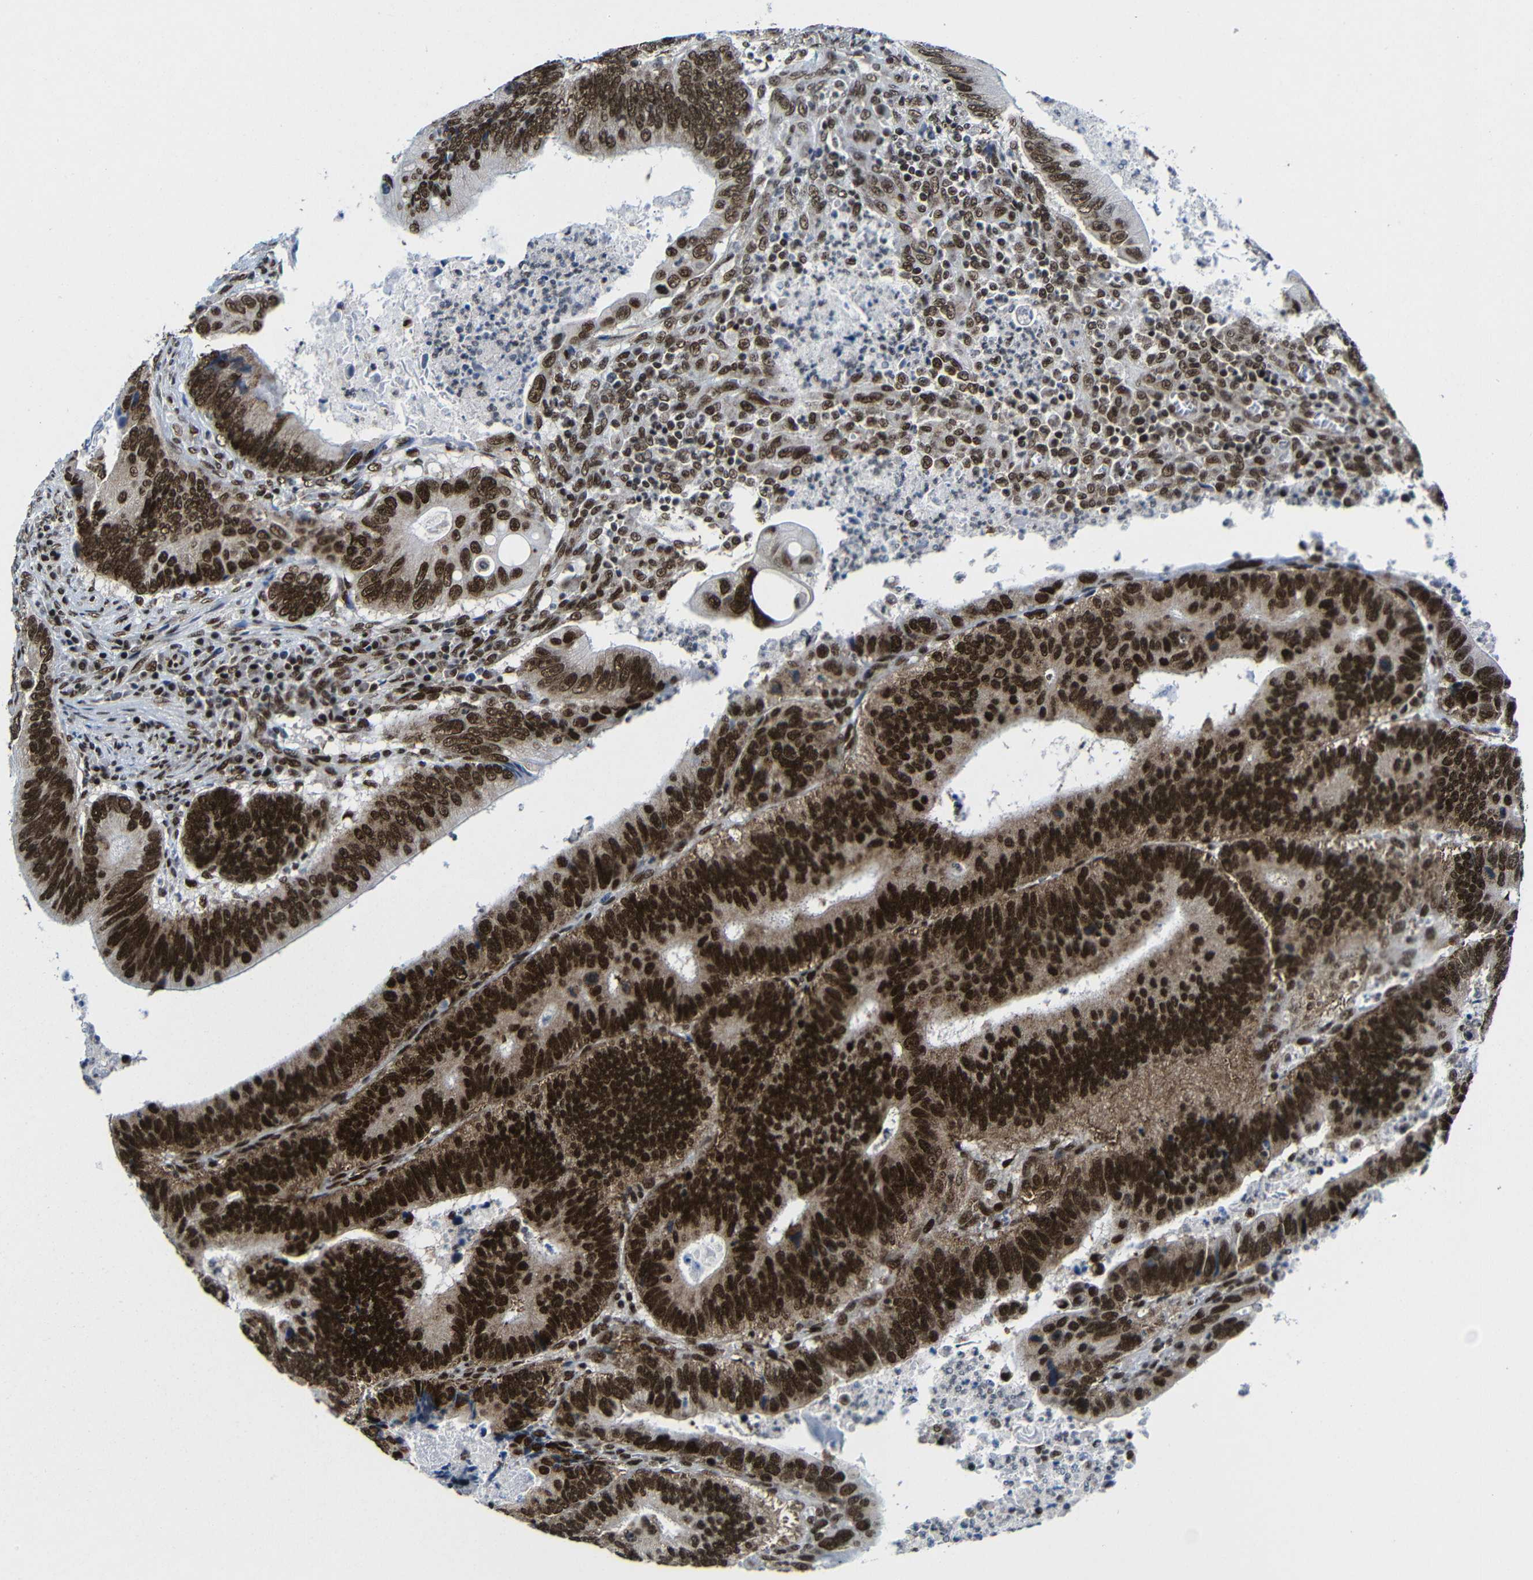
{"staining": {"intensity": "strong", "quantity": ">75%", "location": "nuclear"}, "tissue": "colorectal cancer", "cell_type": "Tumor cells", "image_type": "cancer", "snomed": [{"axis": "morphology", "description": "Inflammation, NOS"}, {"axis": "morphology", "description": "Adenocarcinoma, NOS"}, {"axis": "topography", "description": "Colon"}], "caption": "Human adenocarcinoma (colorectal) stained with a brown dye exhibits strong nuclear positive staining in about >75% of tumor cells.", "gene": "PTBP1", "patient": {"sex": "male", "age": 72}}